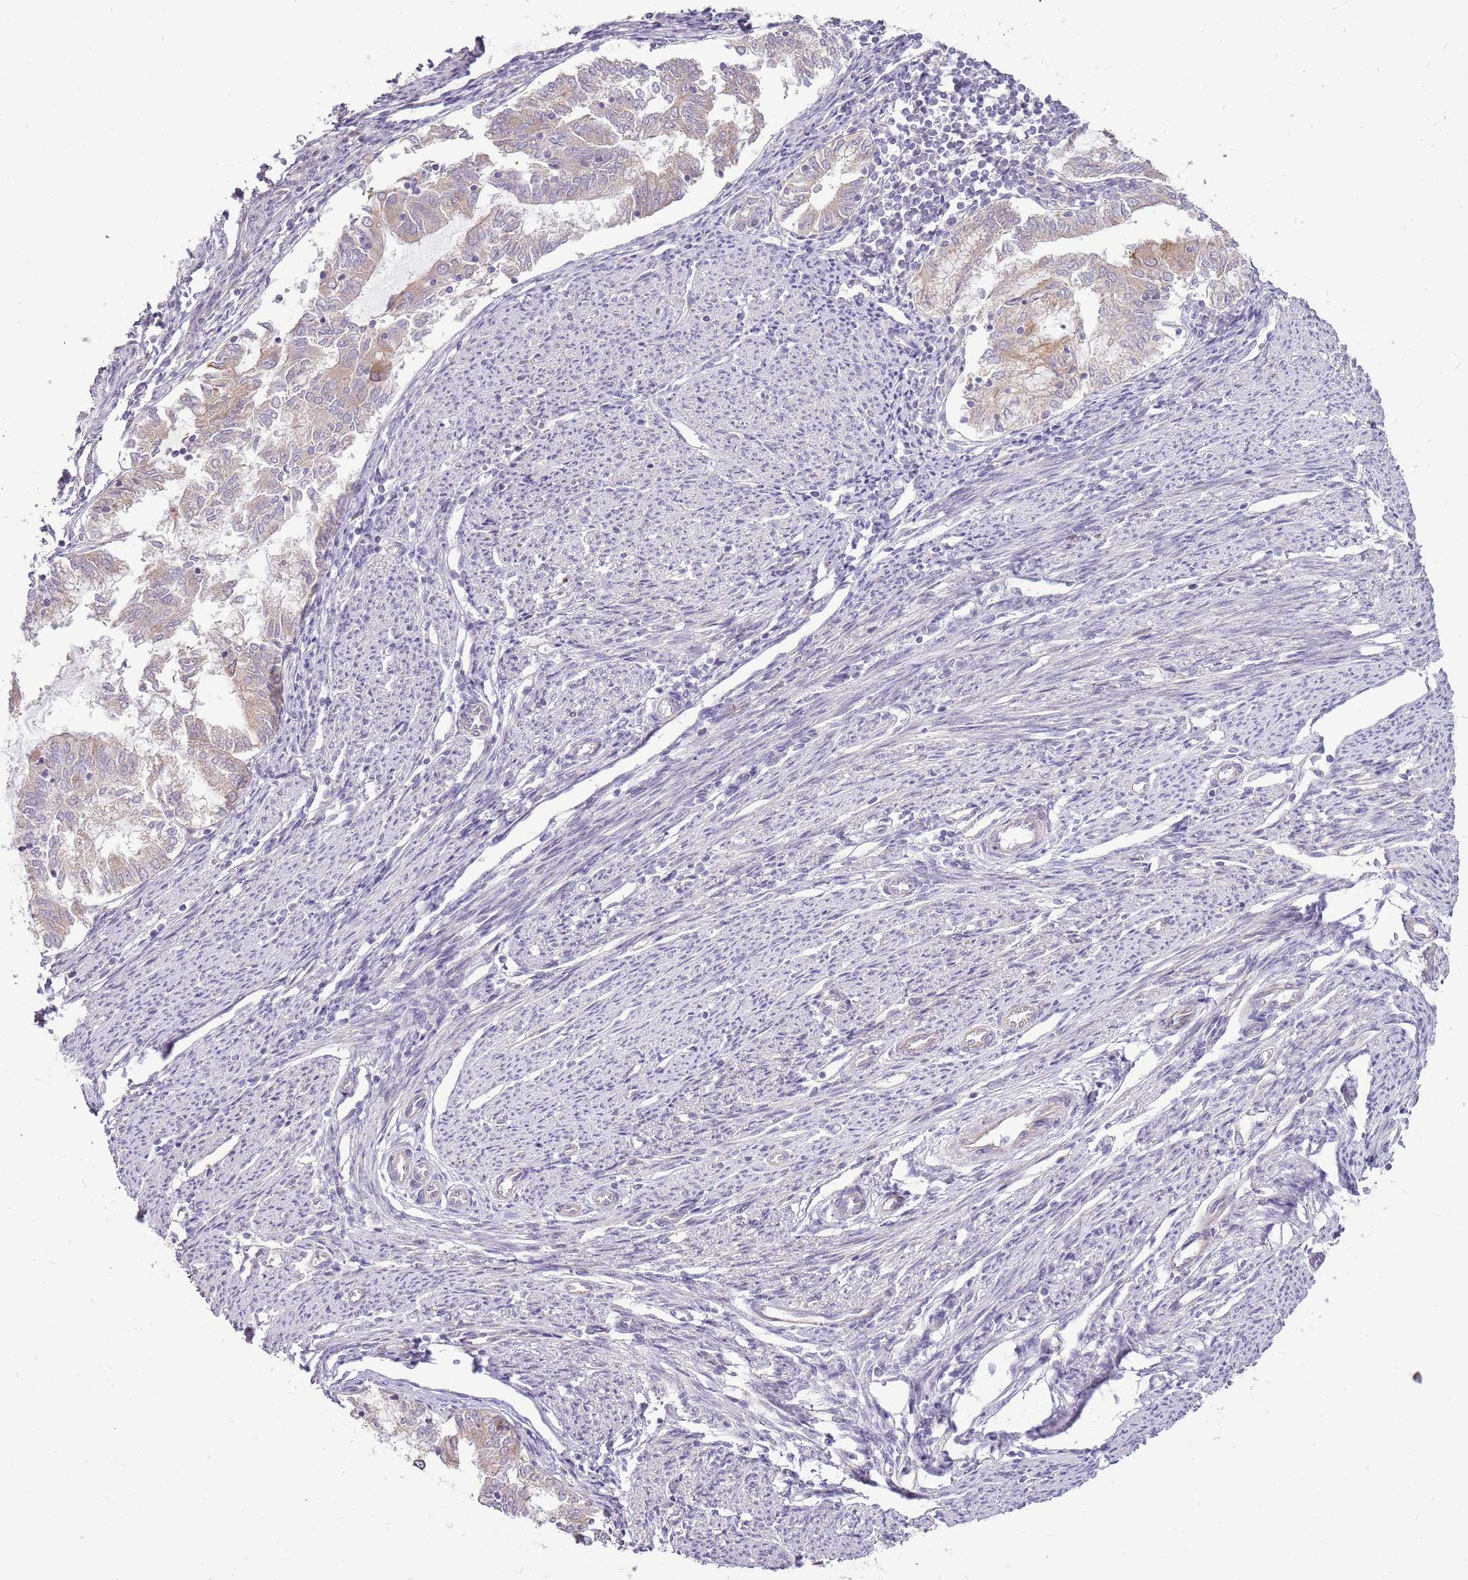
{"staining": {"intensity": "weak", "quantity": ">75%", "location": "cytoplasmic/membranous"}, "tissue": "endometrial cancer", "cell_type": "Tumor cells", "image_type": "cancer", "snomed": [{"axis": "morphology", "description": "Adenocarcinoma, NOS"}, {"axis": "topography", "description": "Endometrium"}], "caption": "Adenocarcinoma (endometrial) stained with DAB (3,3'-diaminobenzidine) IHC shows low levels of weak cytoplasmic/membranous staining in about >75% of tumor cells.", "gene": "UGGT2", "patient": {"sex": "female", "age": 79}}